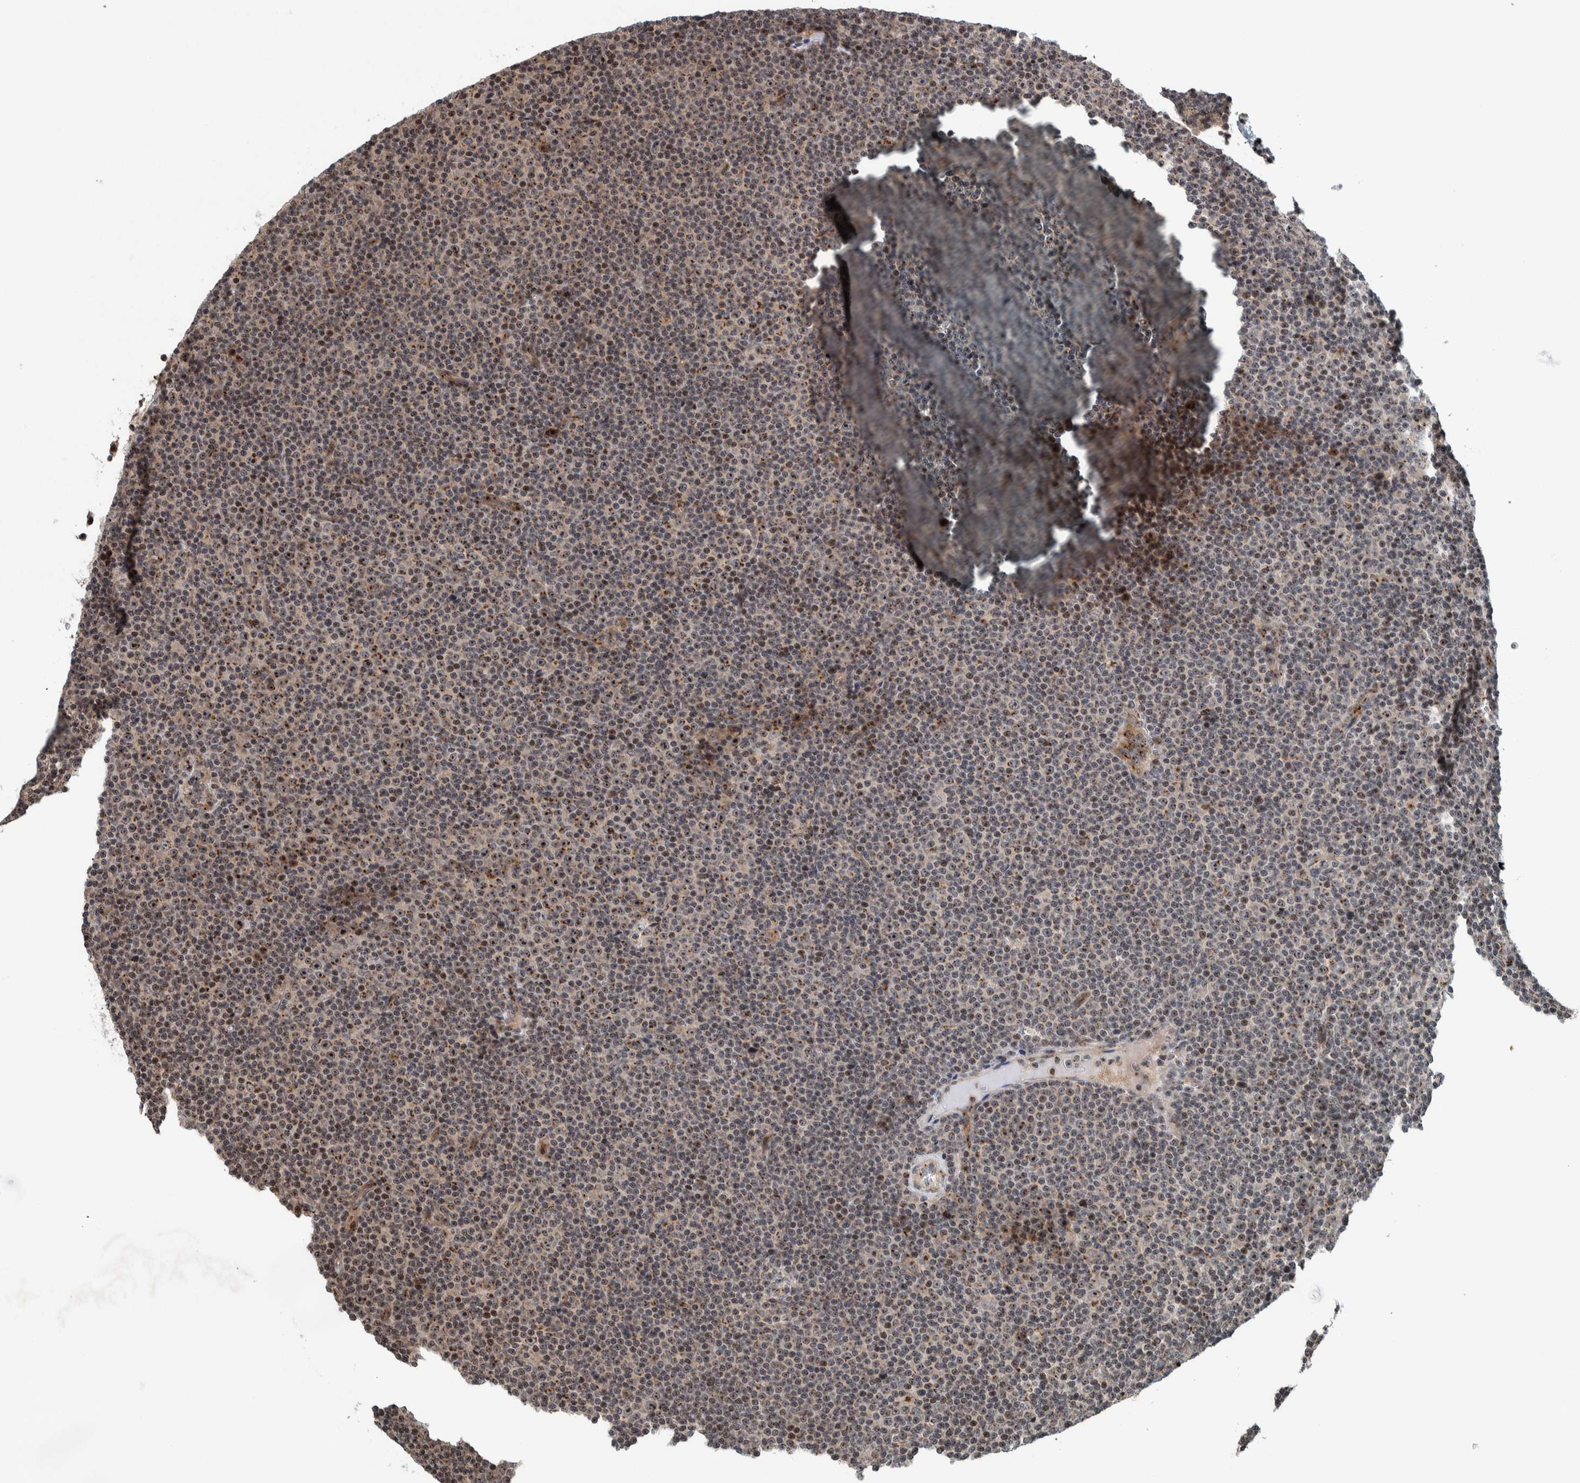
{"staining": {"intensity": "moderate", "quantity": "25%-75%", "location": "cytoplasmic/membranous,nuclear"}, "tissue": "lymphoma", "cell_type": "Tumor cells", "image_type": "cancer", "snomed": [{"axis": "morphology", "description": "Malignant lymphoma, non-Hodgkin's type, Low grade"}, {"axis": "topography", "description": "Lymph node"}], "caption": "Protein analysis of malignant lymphoma, non-Hodgkin's type (low-grade) tissue shows moderate cytoplasmic/membranous and nuclear positivity in about 25%-75% of tumor cells.", "gene": "CCDC182", "patient": {"sex": "female", "age": 67}}